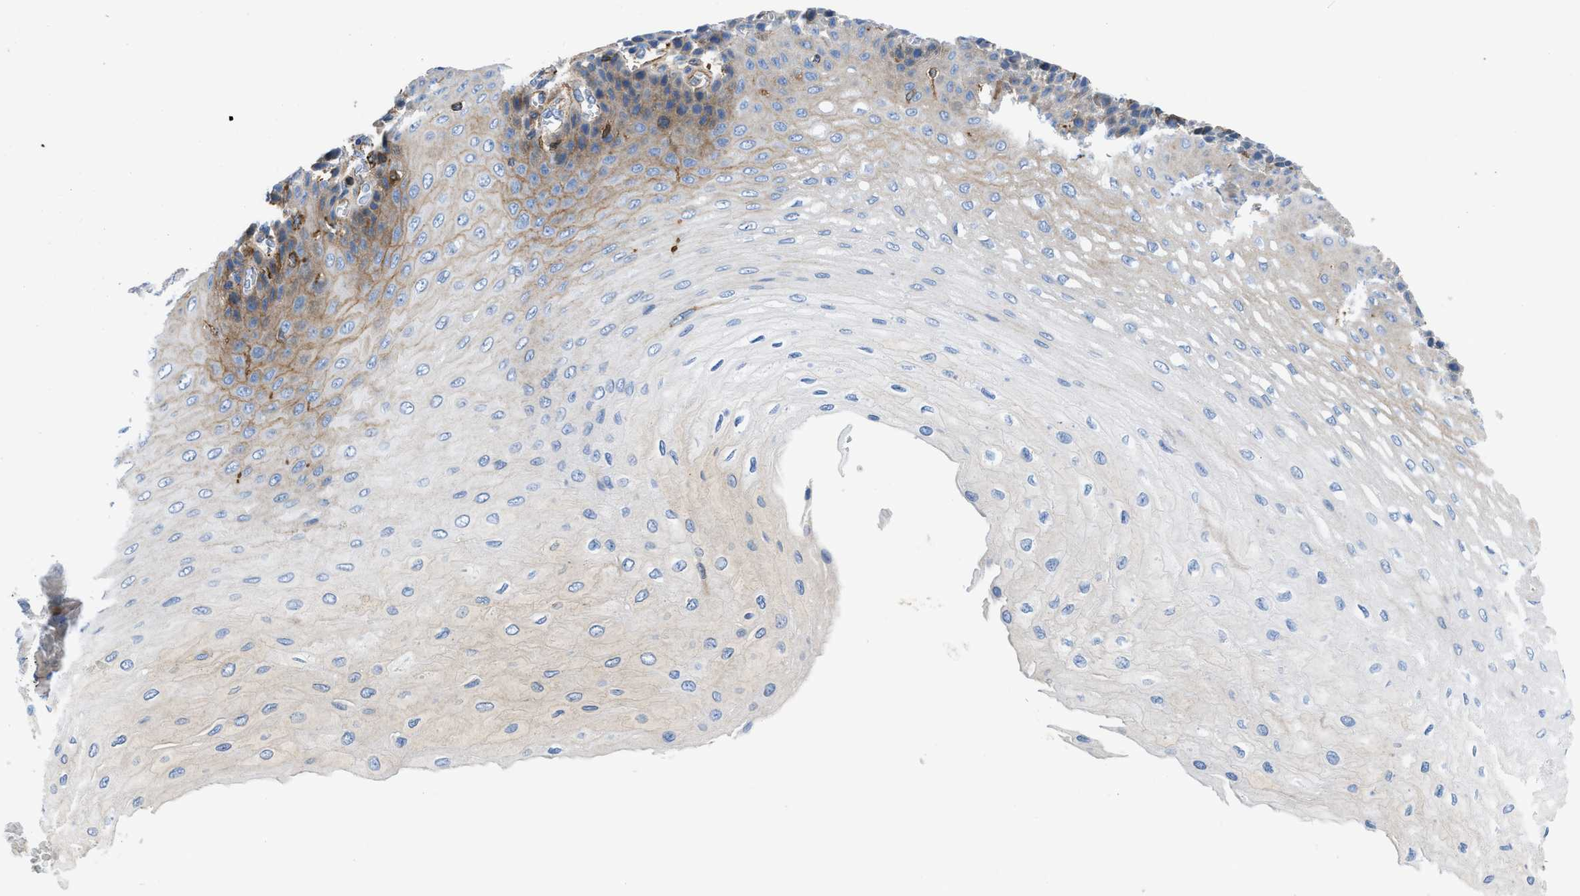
{"staining": {"intensity": "weak", "quantity": "<25%", "location": "cytoplasmic/membranous"}, "tissue": "esophagus", "cell_type": "Squamous epithelial cells", "image_type": "normal", "snomed": [{"axis": "morphology", "description": "Normal tissue, NOS"}, {"axis": "topography", "description": "Esophagus"}], "caption": "Immunohistochemical staining of benign esophagus displays no significant staining in squamous epithelial cells. The staining was performed using DAB to visualize the protein expression in brown, while the nuclei were stained in blue with hematoxylin (Magnification: 20x).", "gene": "ATP6V0D1", "patient": {"sex": "female", "age": 72}}